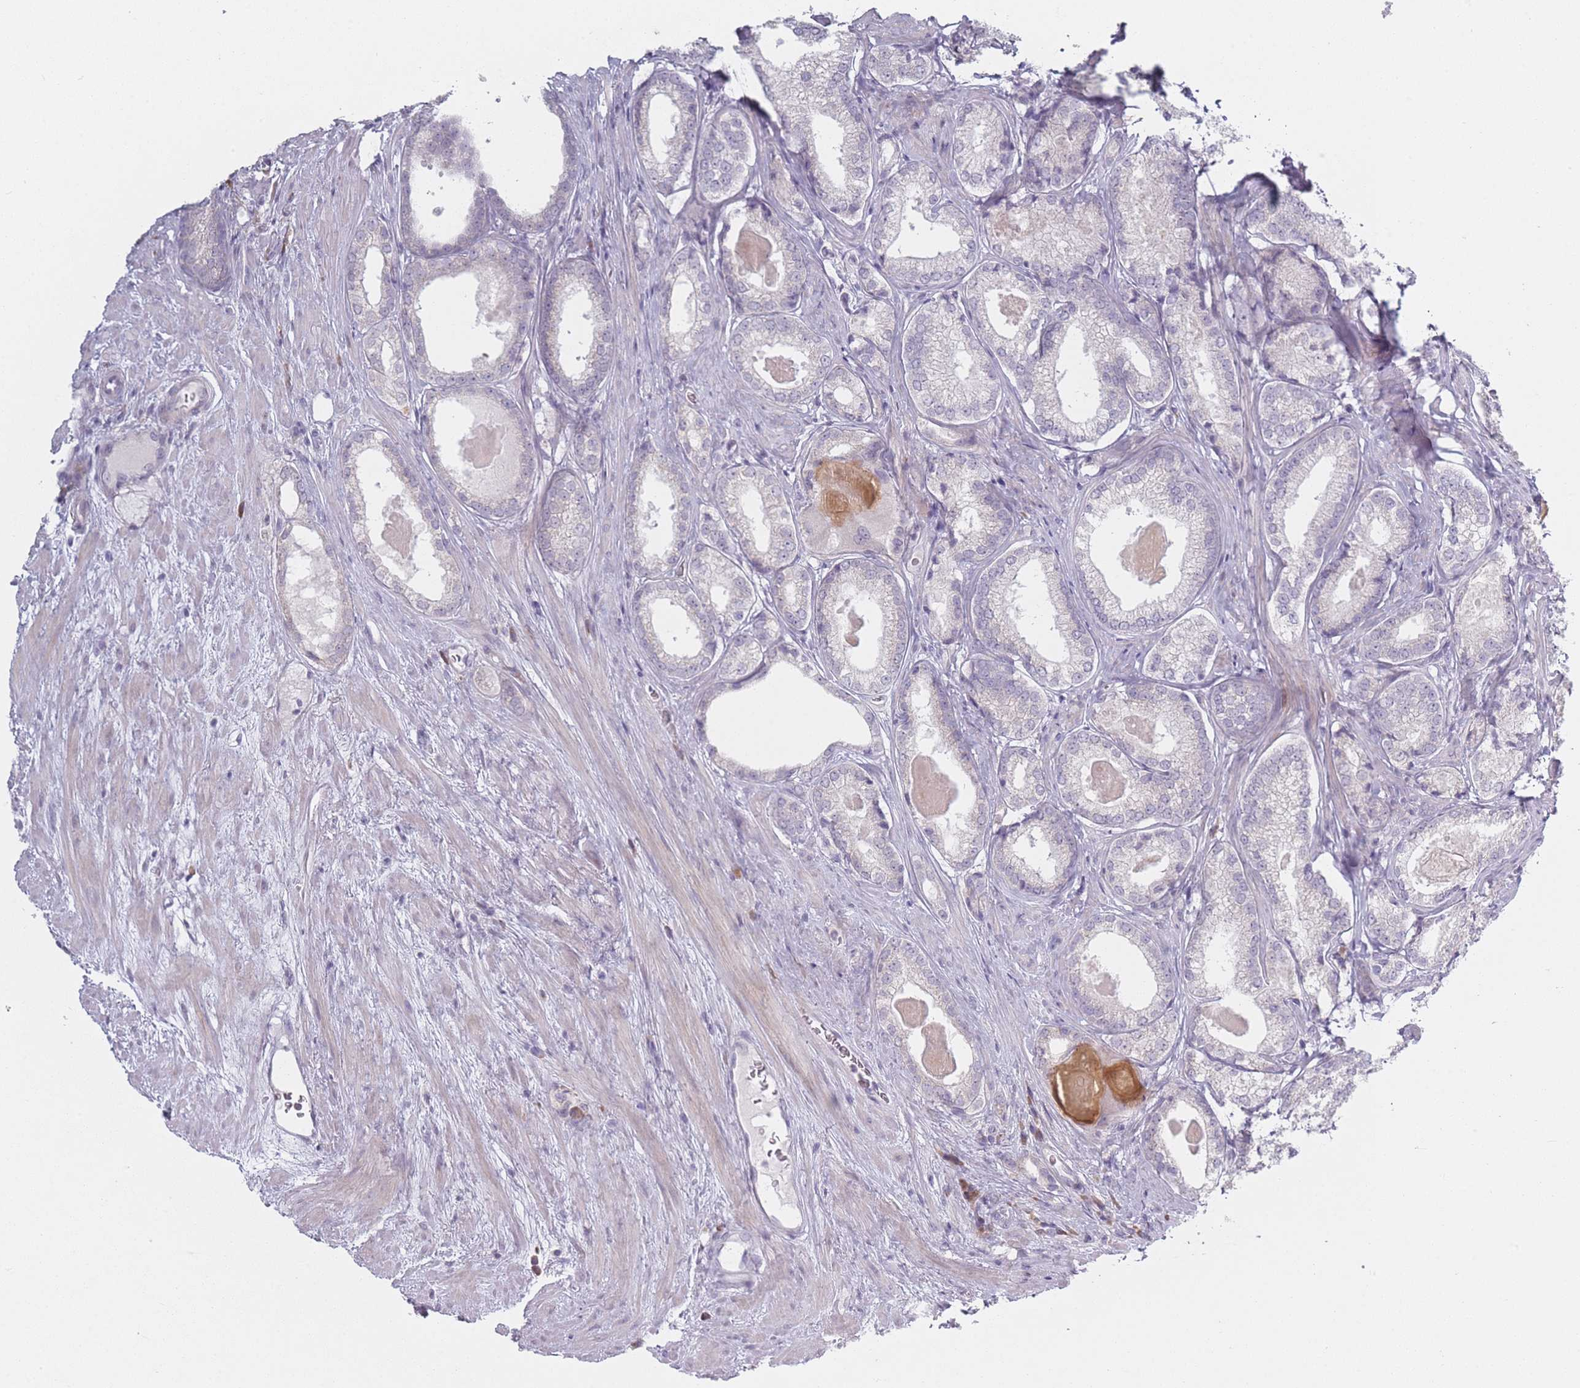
{"staining": {"intensity": "negative", "quantity": "none", "location": "none"}, "tissue": "prostate cancer", "cell_type": "Tumor cells", "image_type": "cancer", "snomed": [{"axis": "morphology", "description": "Adenocarcinoma, Low grade"}, {"axis": "topography", "description": "Prostate"}], "caption": "The image exhibits no significant expression in tumor cells of prostate cancer (adenocarcinoma (low-grade)).", "gene": "RASL10B", "patient": {"sex": "male", "age": 68}}